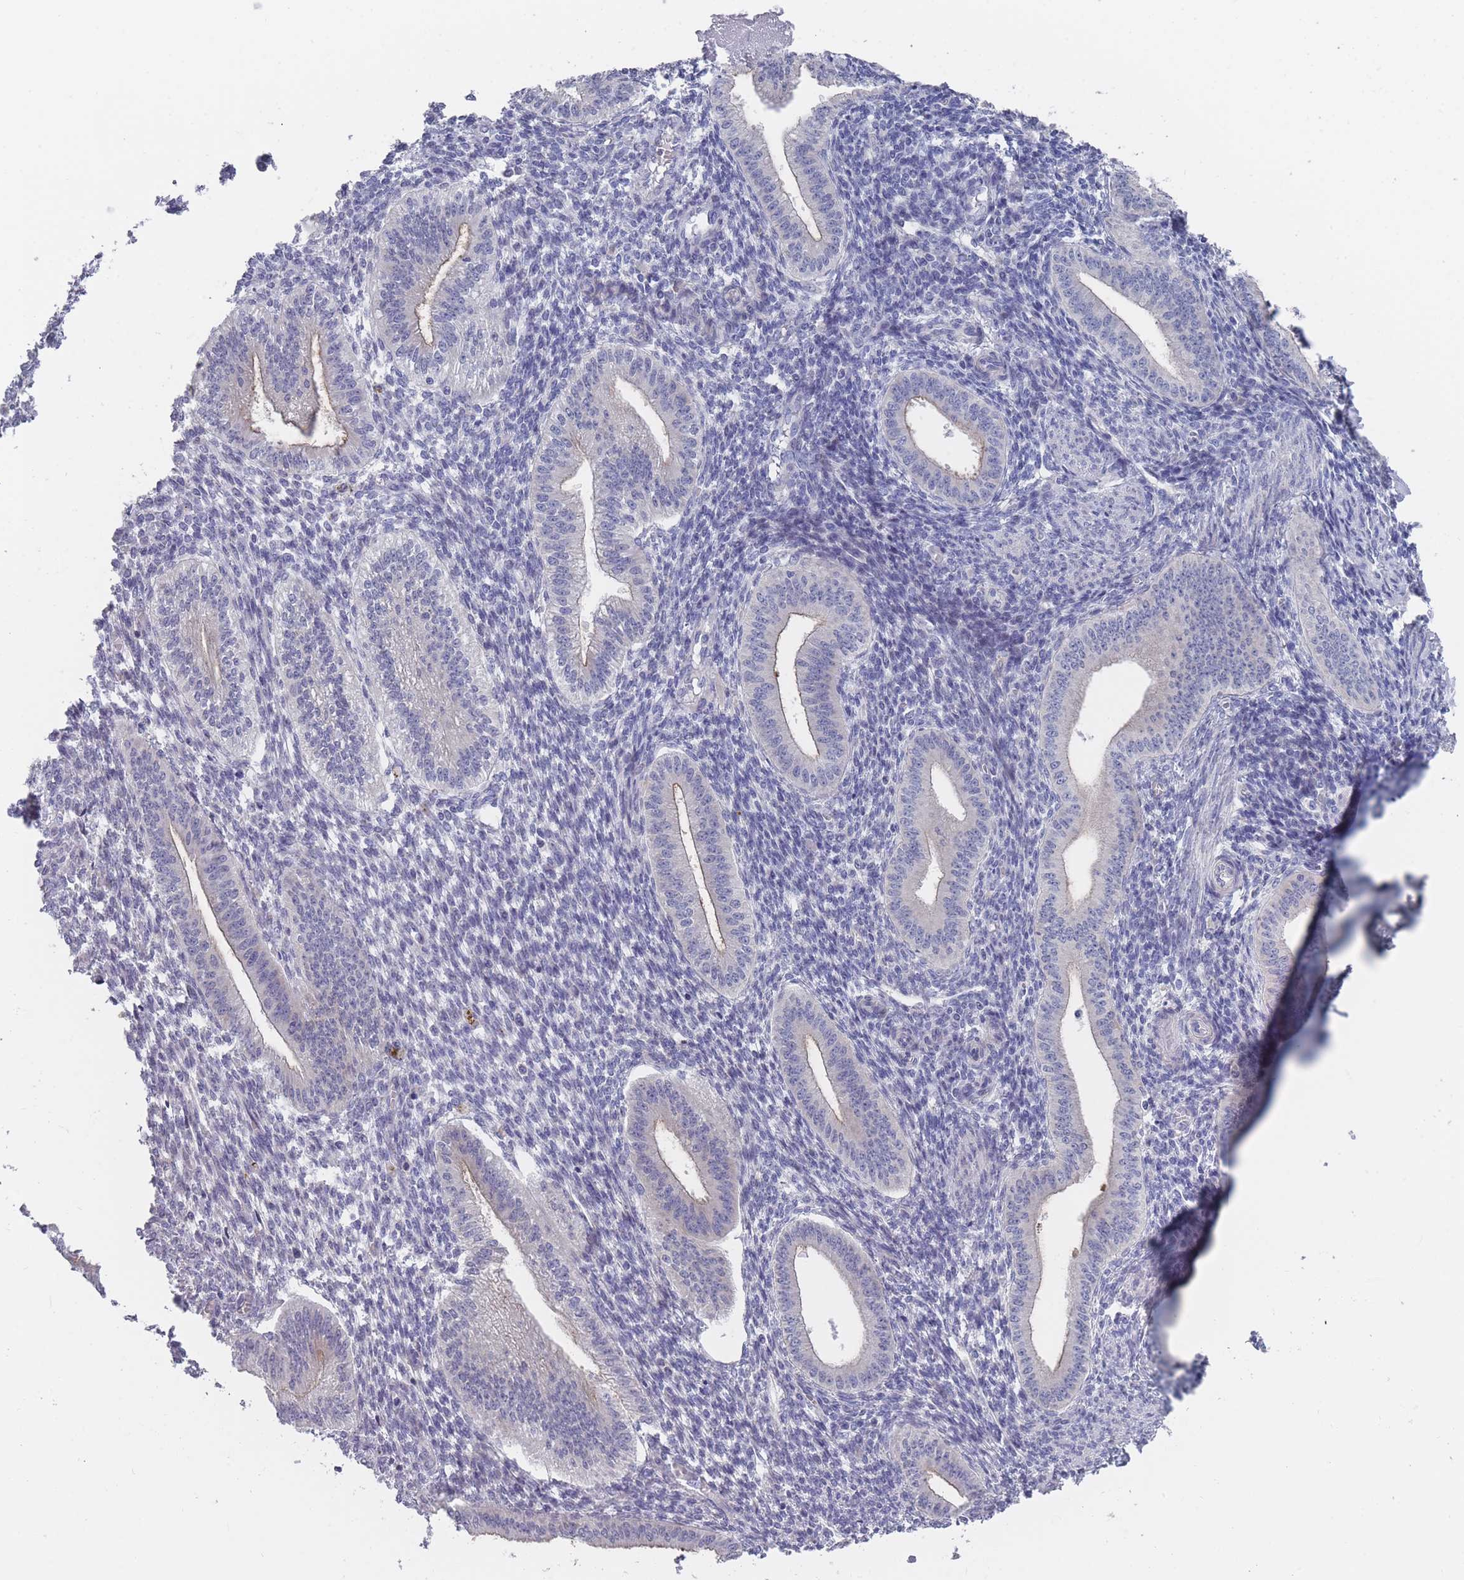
{"staining": {"intensity": "negative", "quantity": "none", "location": "none"}, "tissue": "endometrium", "cell_type": "Cells in endometrial stroma", "image_type": "normal", "snomed": [{"axis": "morphology", "description": "Normal tissue, NOS"}, {"axis": "topography", "description": "Endometrium"}], "caption": "Human endometrium stained for a protein using IHC shows no staining in cells in endometrial stroma.", "gene": "PIGU", "patient": {"sex": "female", "age": 34}}